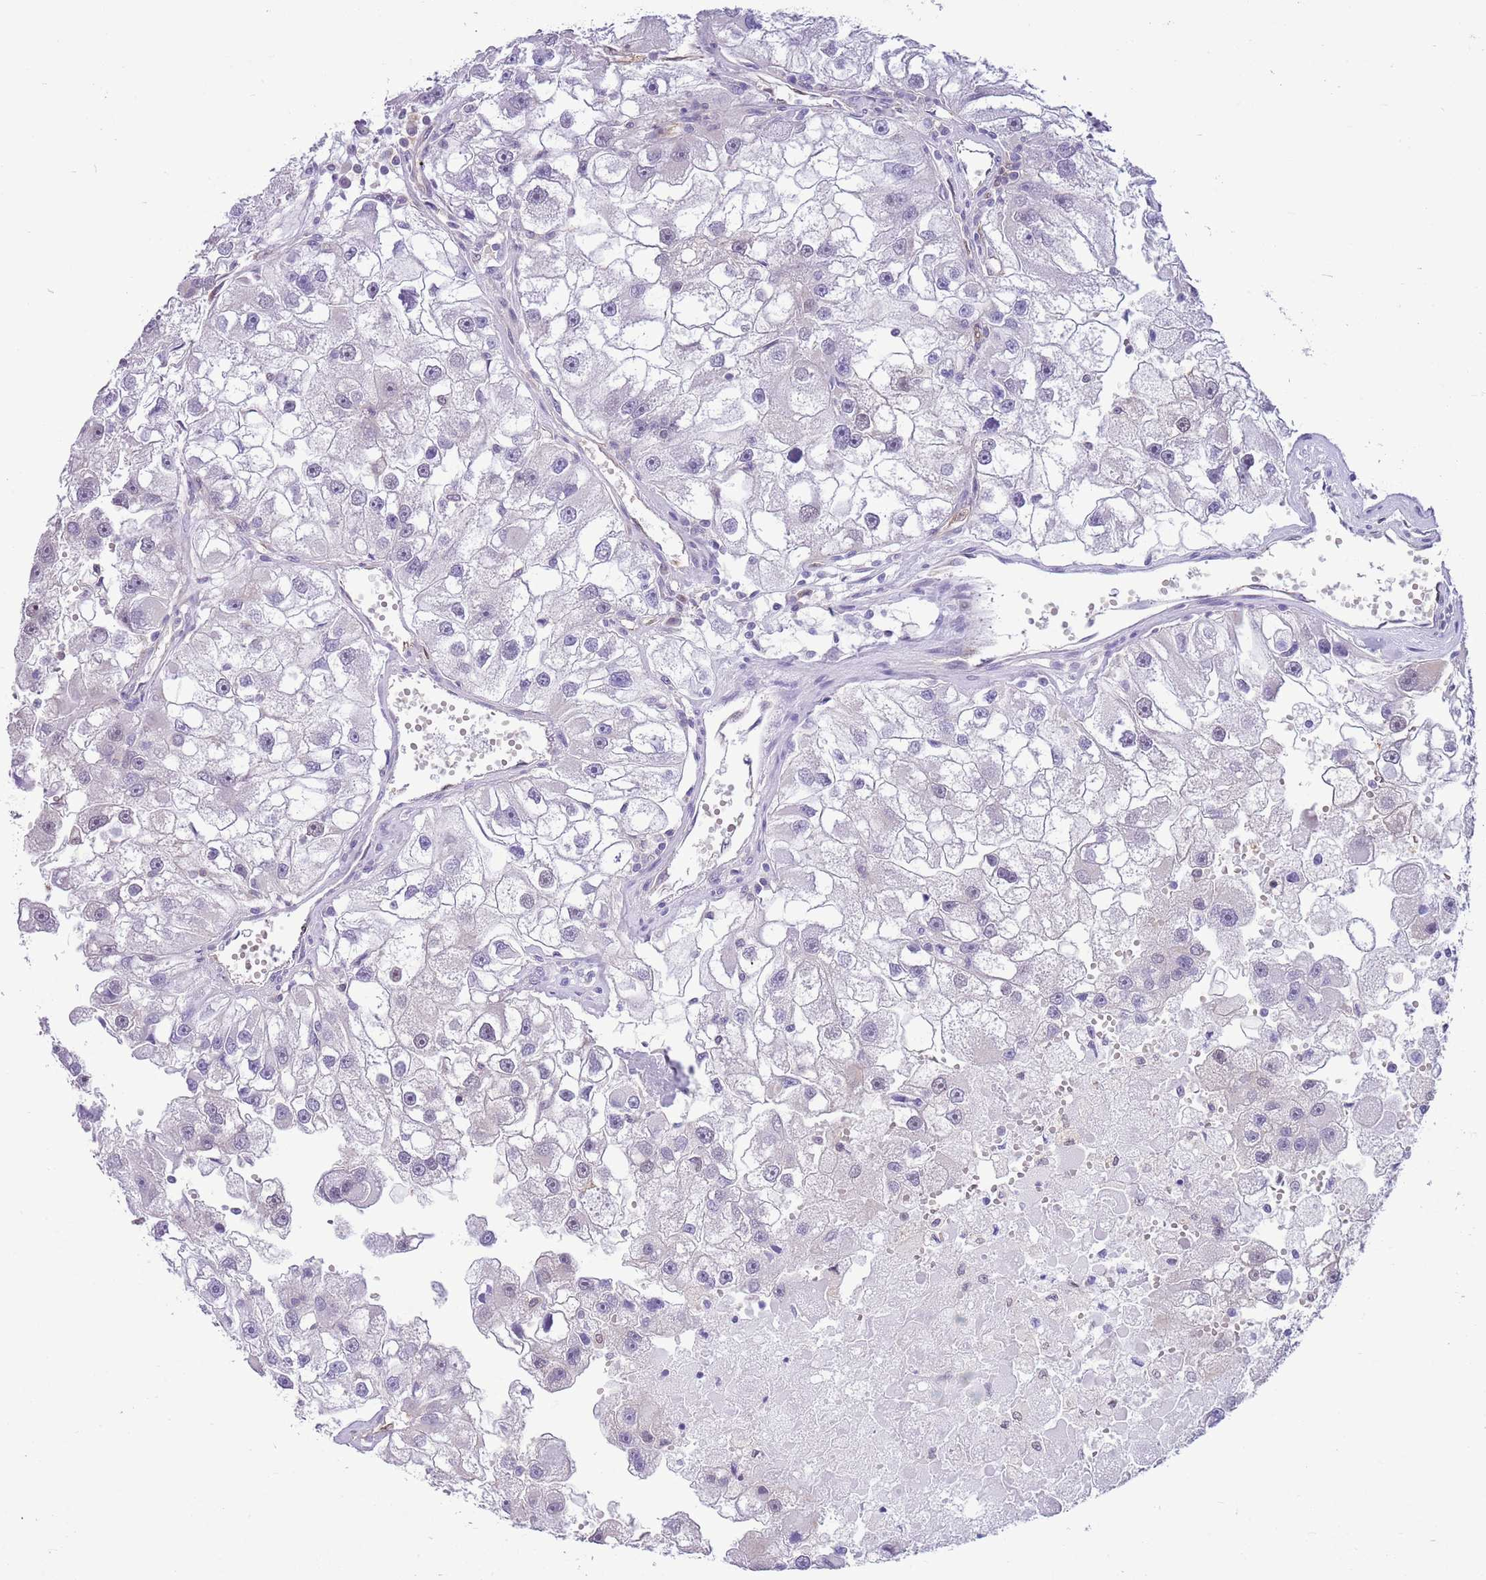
{"staining": {"intensity": "negative", "quantity": "none", "location": "none"}, "tissue": "renal cancer", "cell_type": "Tumor cells", "image_type": "cancer", "snomed": [{"axis": "morphology", "description": "Adenocarcinoma, NOS"}, {"axis": "topography", "description": "Kidney"}], "caption": "DAB (3,3'-diaminobenzidine) immunohistochemical staining of renal cancer demonstrates no significant positivity in tumor cells. (DAB IHC, high magnification).", "gene": "DDI2", "patient": {"sex": "male", "age": 63}}